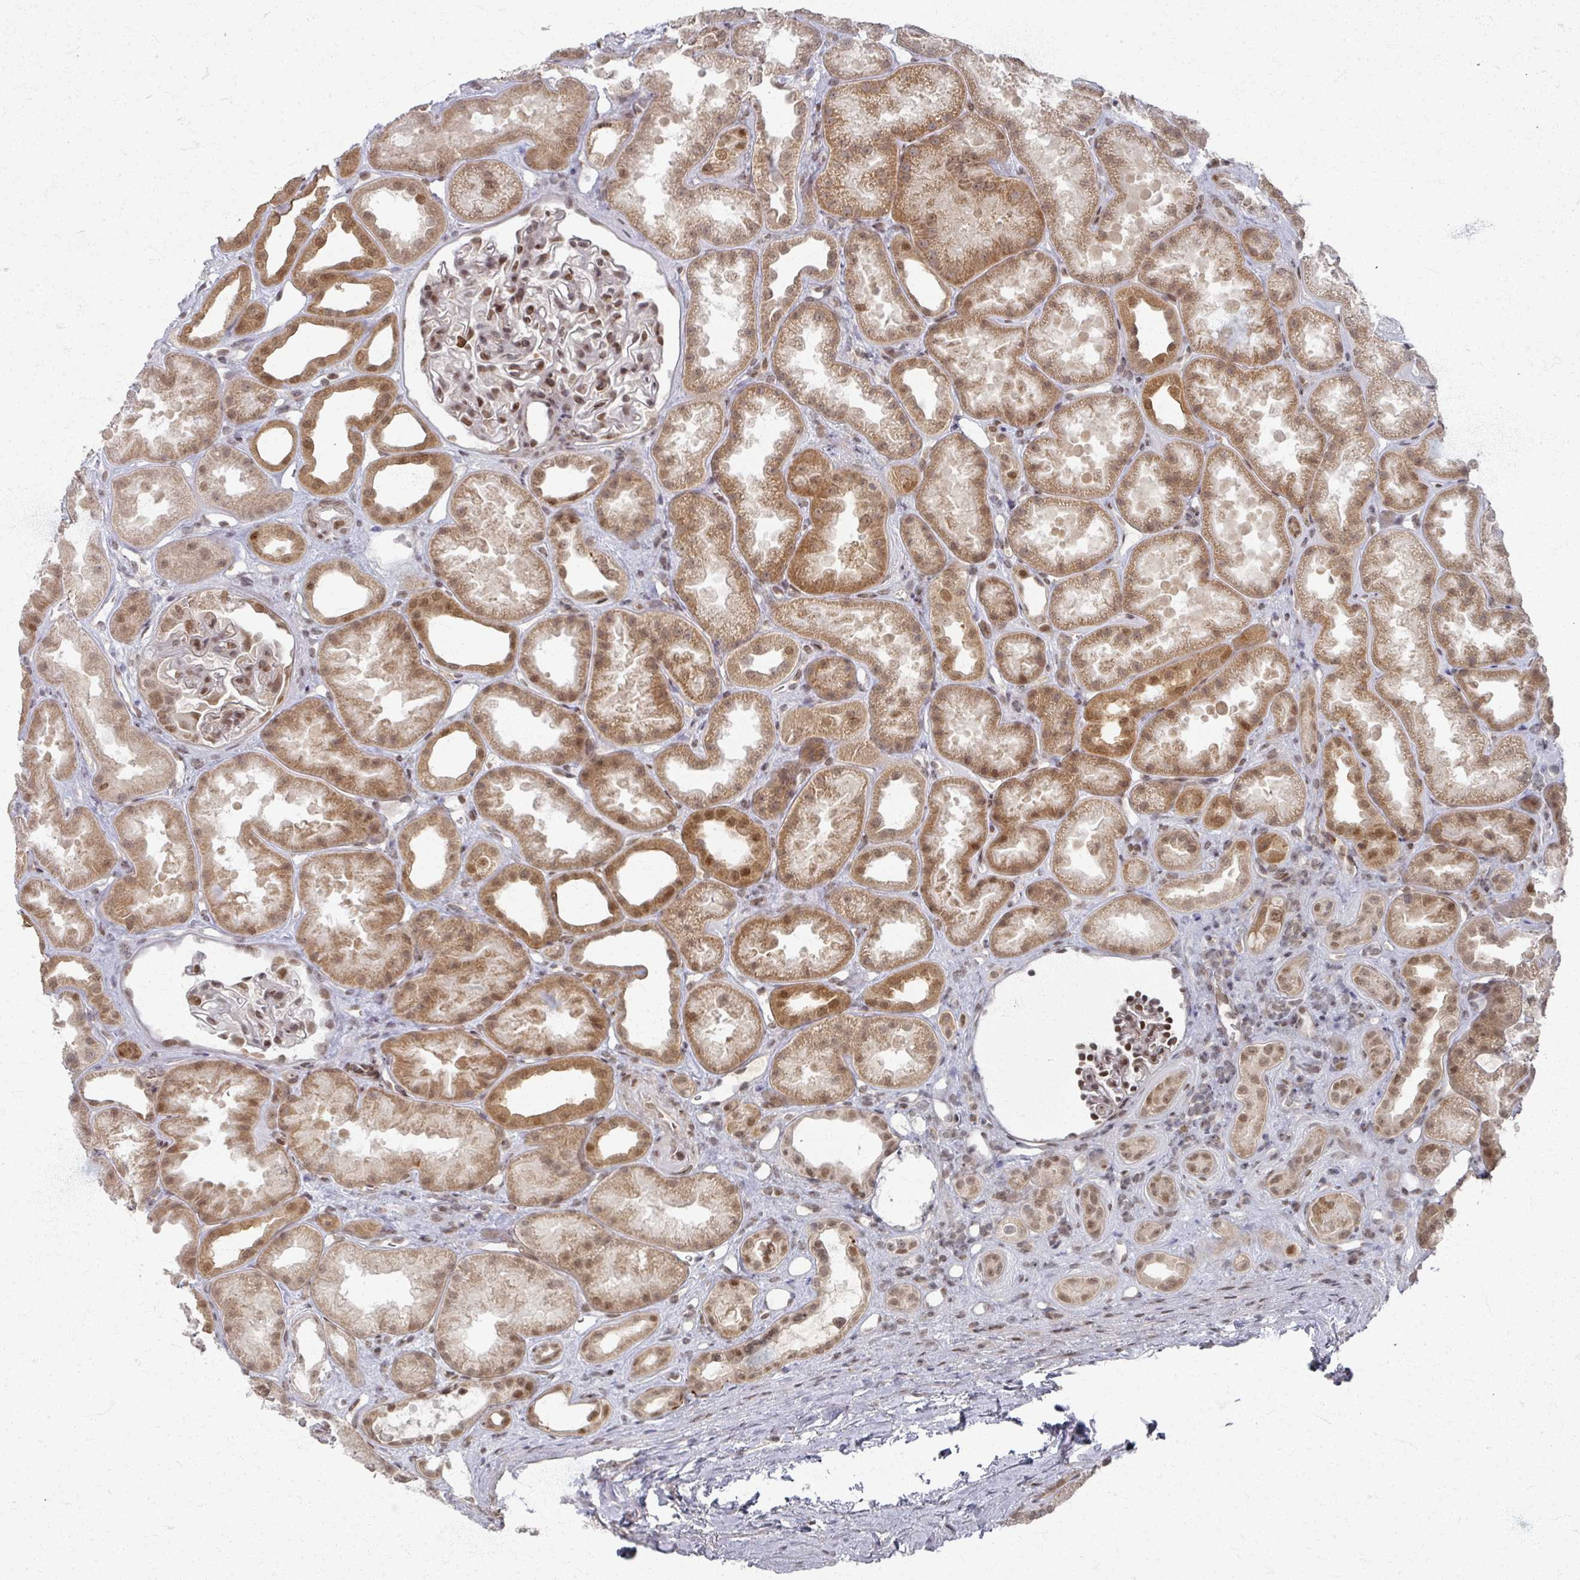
{"staining": {"intensity": "moderate", "quantity": ">75%", "location": "cytoplasmic/membranous,nuclear"}, "tissue": "kidney", "cell_type": "Cells in glomeruli", "image_type": "normal", "snomed": [{"axis": "morphology", "description": "Normal tissue, NOS"}, {"axis": "topography", "description": "Kidney"}], "caption": "The histopathology image shows a brown stain indicating the presence of a protein in the cytoplasmic/membranous,nuclear of cells in glomeruli in kidney. (DAB (3,3'-diaminobenzidine) IHC, brown staining for protein, blue staining for nuclei).", "gene": "PSKH1", "patient": {"sex": "male", "age": 61}}